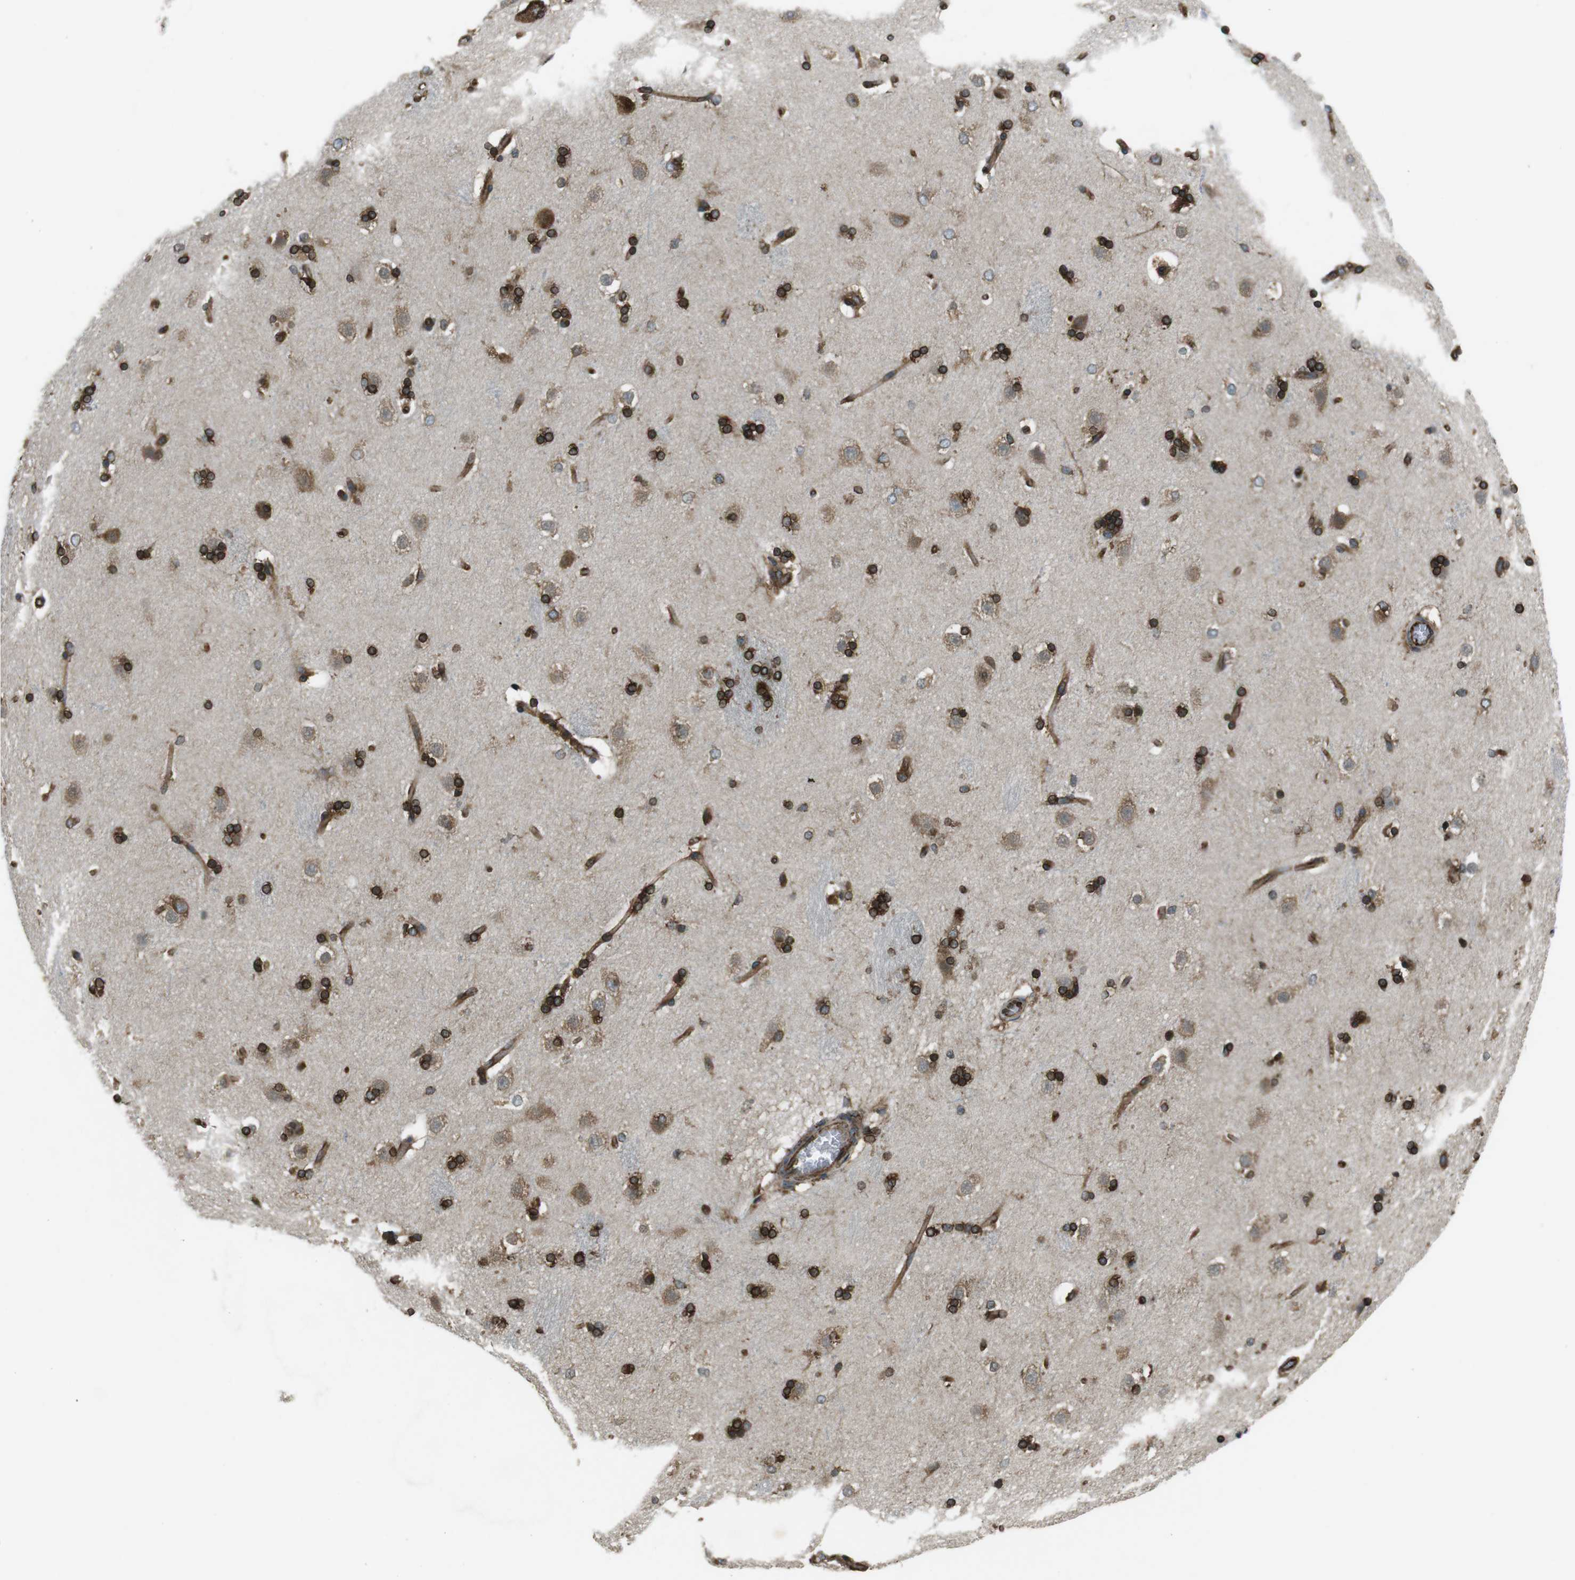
{"staining": {"intensity": "strong", "quantity": ">75%", "location": "cytoplasmic/membranous"}, "tissue": "caudate", "cell_type": "Glial cells", "image_type": "normal", "snomed": [{"axis": "morphology", "description": "Normal tissue, NOS"}, {"axis": "topography", "description": "Lateral ventricle wall"}], "caption": "Immunohistochemical staining of normal human caudate exhibits high levels of strong cytoplasmic/membranous expression in approximately >75% of glial cells. (IHC, brightfield microscopy, high magnification).", "gene": "KTN1", "patient": {"sex": "female", "age": 19}}